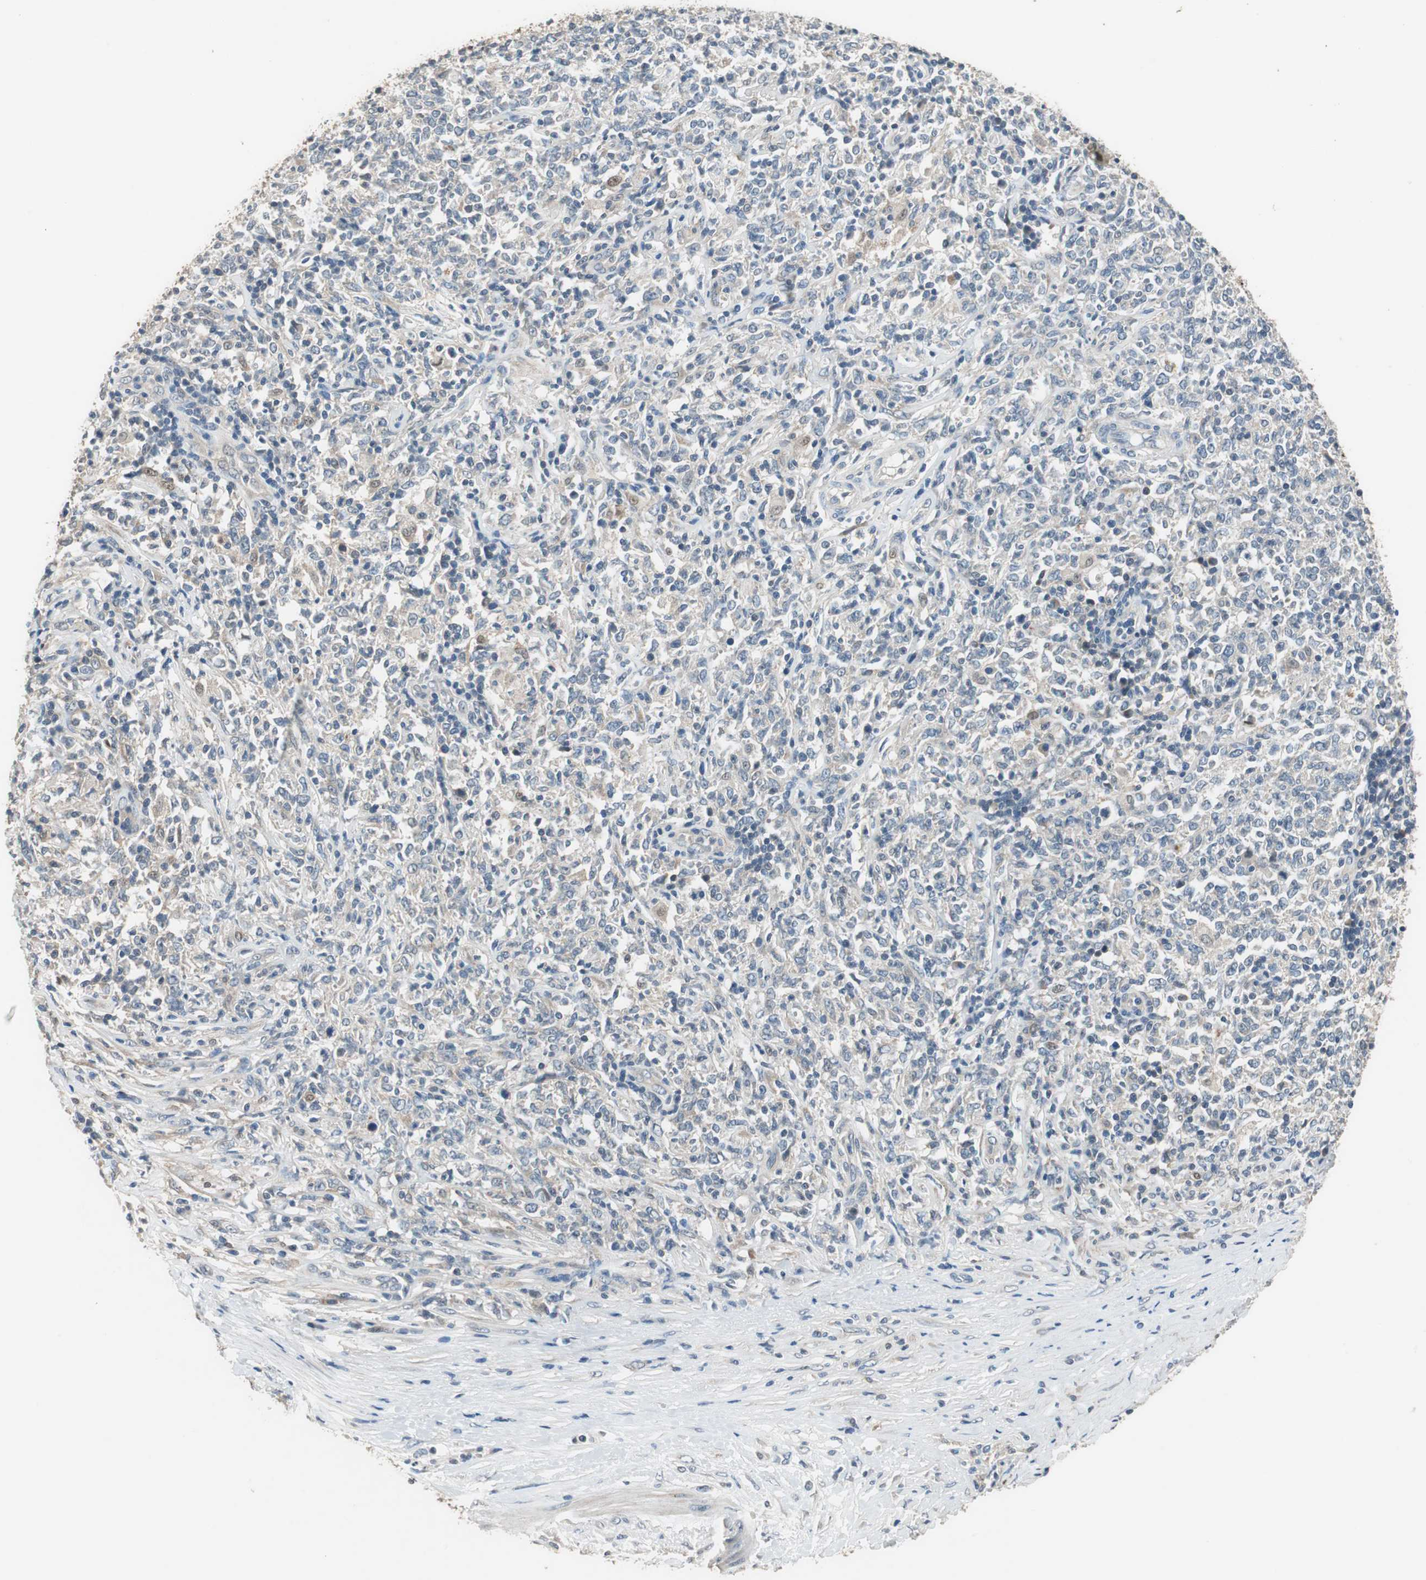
{"staining": {"intensity": "negative", "quantity": "none", "location": "none"}, "tissue": "lymphoma", "cell_type": "Tumor cells", "image_type": "cancer", "snomed": [{"axis": "morphology", "description": "Malignant lymphoma, non-Hodgkin's type, High grade"}, {"axis": "topography", "description": "Lymph node"}], "caption": "Immunohistochemistry (IHC) image of lymphoma stained for a protein (brown), which reveals no expression in tumor cells.", "gene": "PI4KB", "patient": {"sex": "female", "age": 84}}